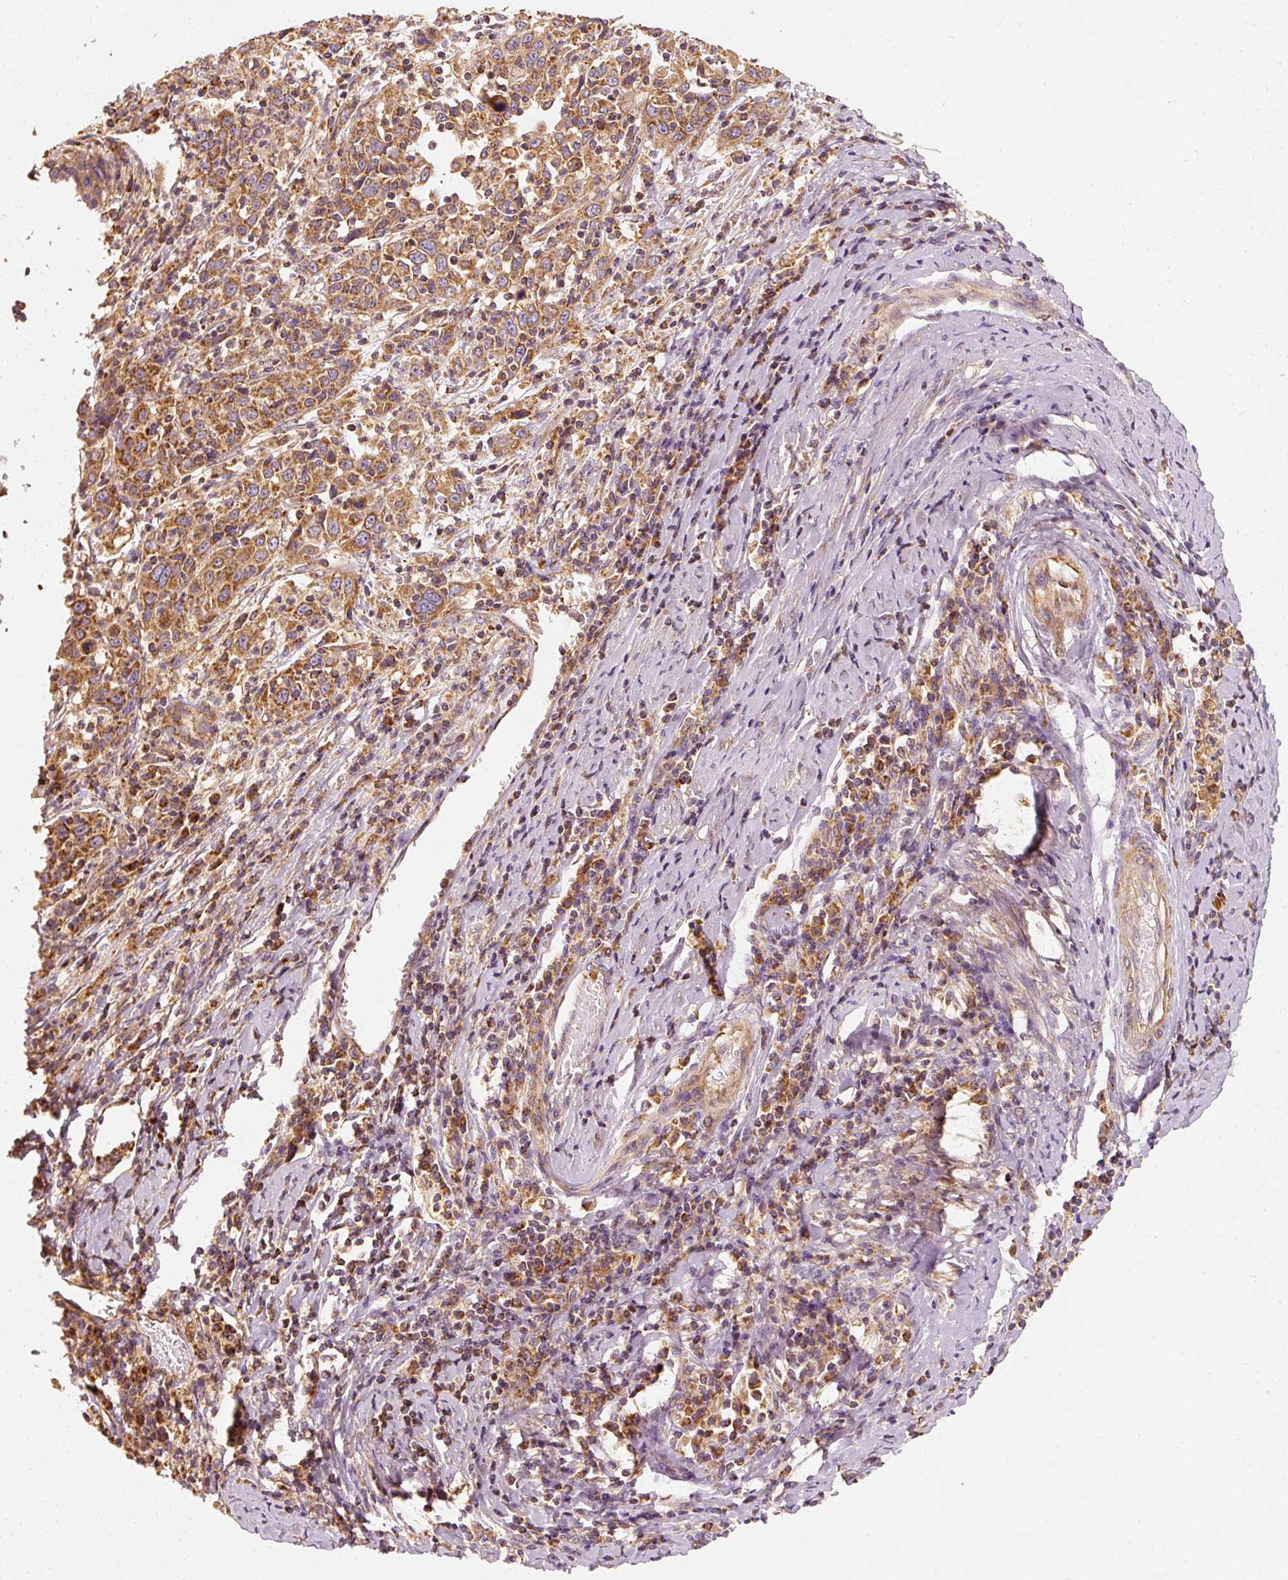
{"staining": {"intensity": "moderate", "quantity": ">75%", "location": "cytoplasmic/membranous"}, "tissue": "cervical cancer", "cell_type": "Tumor cells", "image_type": "cancer", "snomed": [{"axis": "morphology", "description": "Squamous cell carcinoma, NOS"}, {"axis": "topography", "description": "Cervix"}], "caption": "High-power microscopy captured an IHC image of cervical squamous cell carcinoma, revealing moderate cytoplasmic/membranous staining in about >75% of tumor cells.", "gene": "TOMM40", "patient": {"sex": "female", "age": 46}}